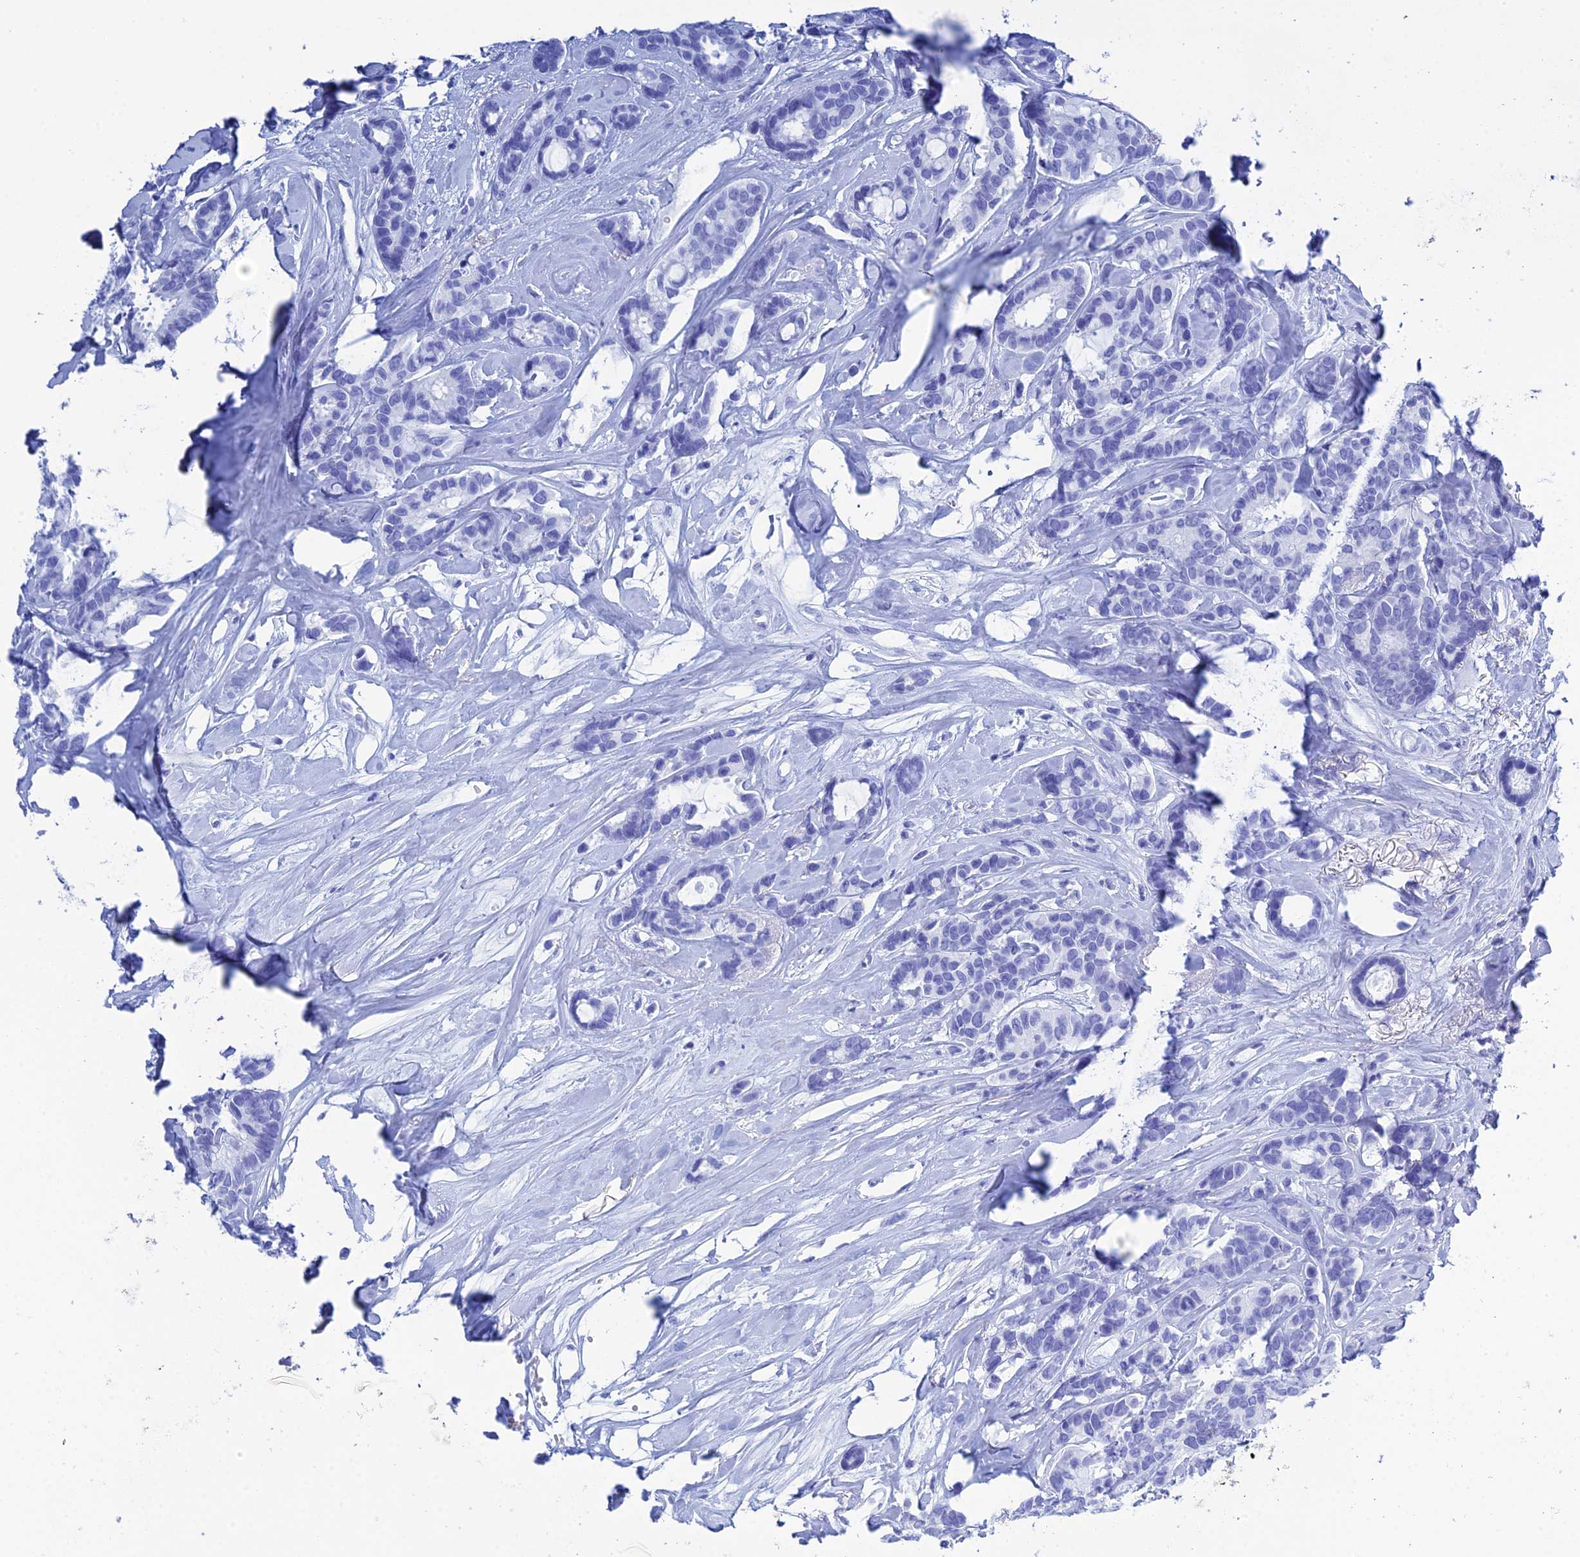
{"staining": {"intensity": "negative", "quantity": "none", "location": "none"}, "tissue": "breast cancer", "cell_type": "Tumor cells", "image_type": "cancer", "snomed": [{"axis": "morphology", "description": "Duct carcinoma"}, {"axis": "topography", "description": "Breast"}], "caption": "This is an immunohistochemistry (IHC) image of human breast cancer. There is no expression in tumor cells.", "gene": "TEX101", "patient": {"sex": "female", "age": 87}}